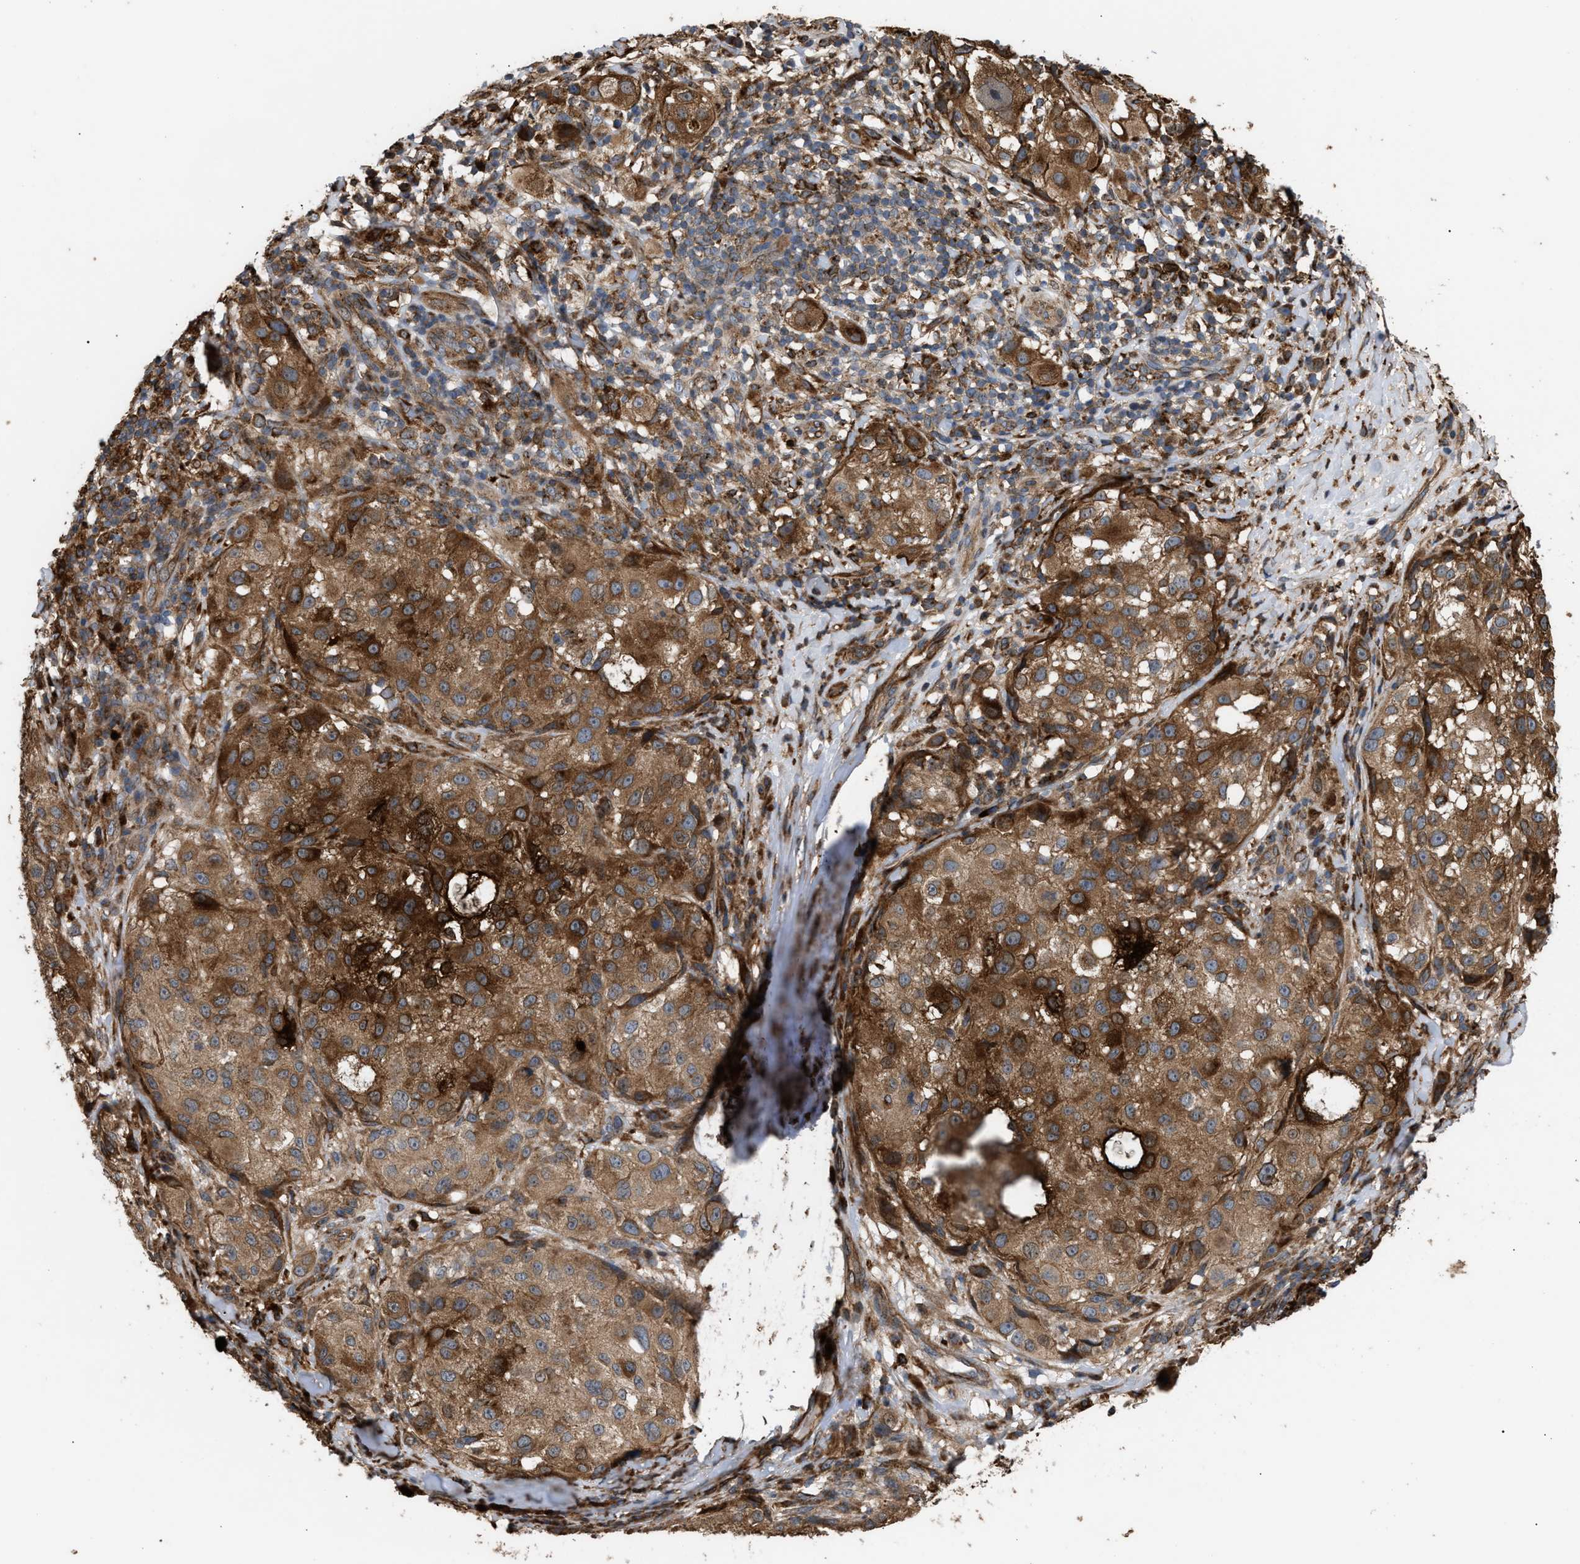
{"staining": {"intensity": "moderate", "quantity": ">75%", "location": "cytoplasmic/membranous"}, "tissue": "melanoma", "cell_type": "Tumor cells", "image_type": "cancer", "snomed": [{"axis": "morphology", "description": "Necrosis, NOS"}, {"axis": "morphology", "description": "Malignant melanoma, NOS"}, {"axis": "topography", "description": "Skin"}], "caption": "Human malignant melanoma stained with a brown dye exhibits moderate cytoplasmic/membranous positive positivity in about >75% of tumor cells.", "gene": "GCC1", "patient": {"sex": "female", "age": 87}}